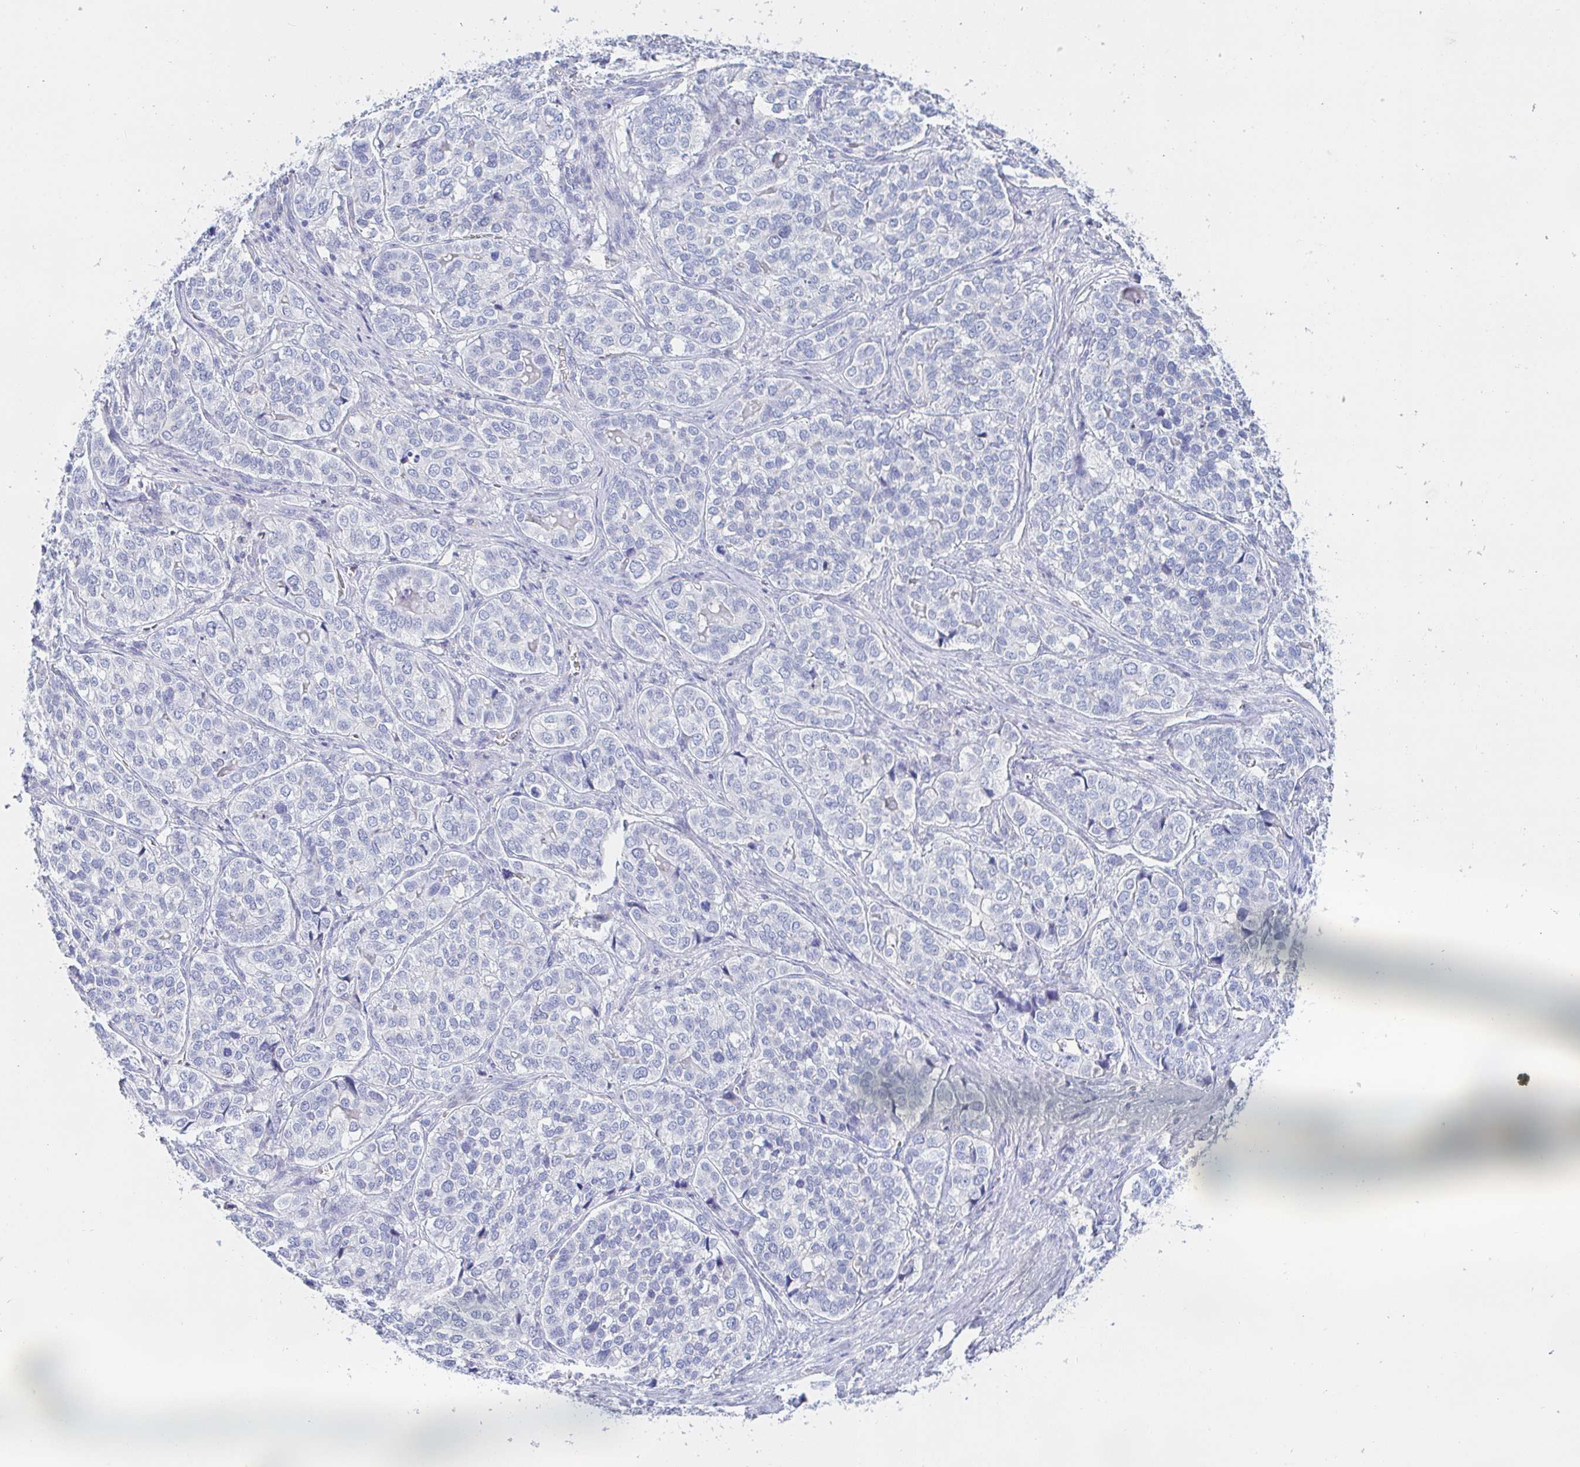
{"staining": {"intensity": "negative", "quantity": "none", "location": "none"}, "tissue": "liver cancer", "cell_type": "Tumor cells", "image_type": "cancer", "snomed": [{"axis": "morphology", "description": "Cholangiocarcinoma"}, {"axis": "topography", "description": "Liver"}], "caption": "Tumor cells are negative for brown protein staining in liver cancer. (DAB immunohistochemistry visualized using brightfield microscopy, high magnification).", "gene": "PDE6B", "patient": {"sex": "male", "age": 56}}